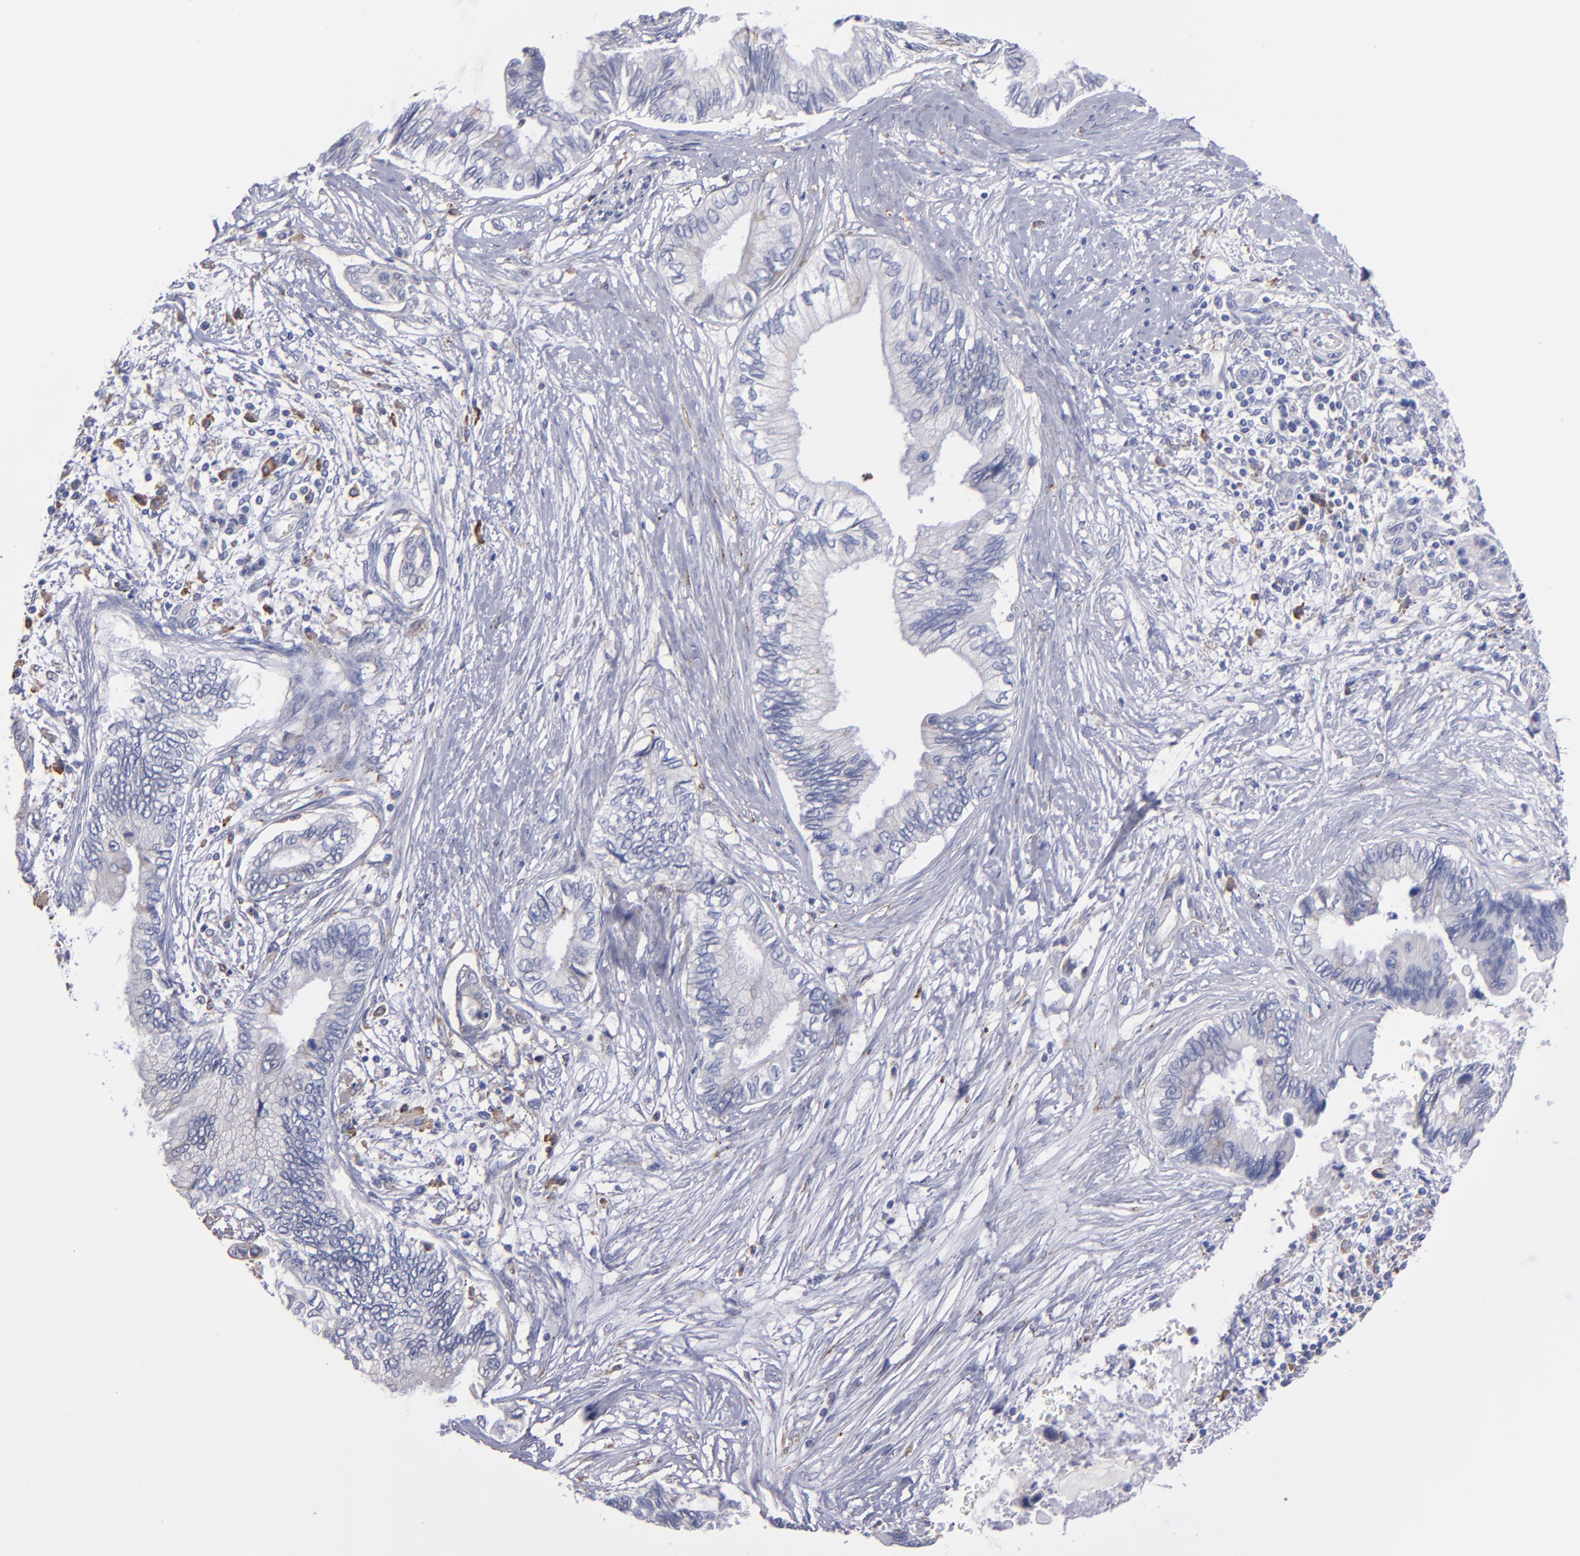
{"staining": {"intensity": "weak", "quantity": "<25%", "location": "cytoplasmic/membranous"}, "tissue": "pancreatic cancer", "cell_type": "Tumor cells", "image_type": "cancer", "snomed": [{"axis": "morphology", "description": "Adenocarcinoma, NOS"}, {"axis": "topography", "description": "Pancreas"}], "caption": "Adenocarcinoma (pancreatic) stained for a protein using IHC shows no expression tumor cells.", "gene": "MFGE8", "patient": {"sex": "female", "age": 66}}